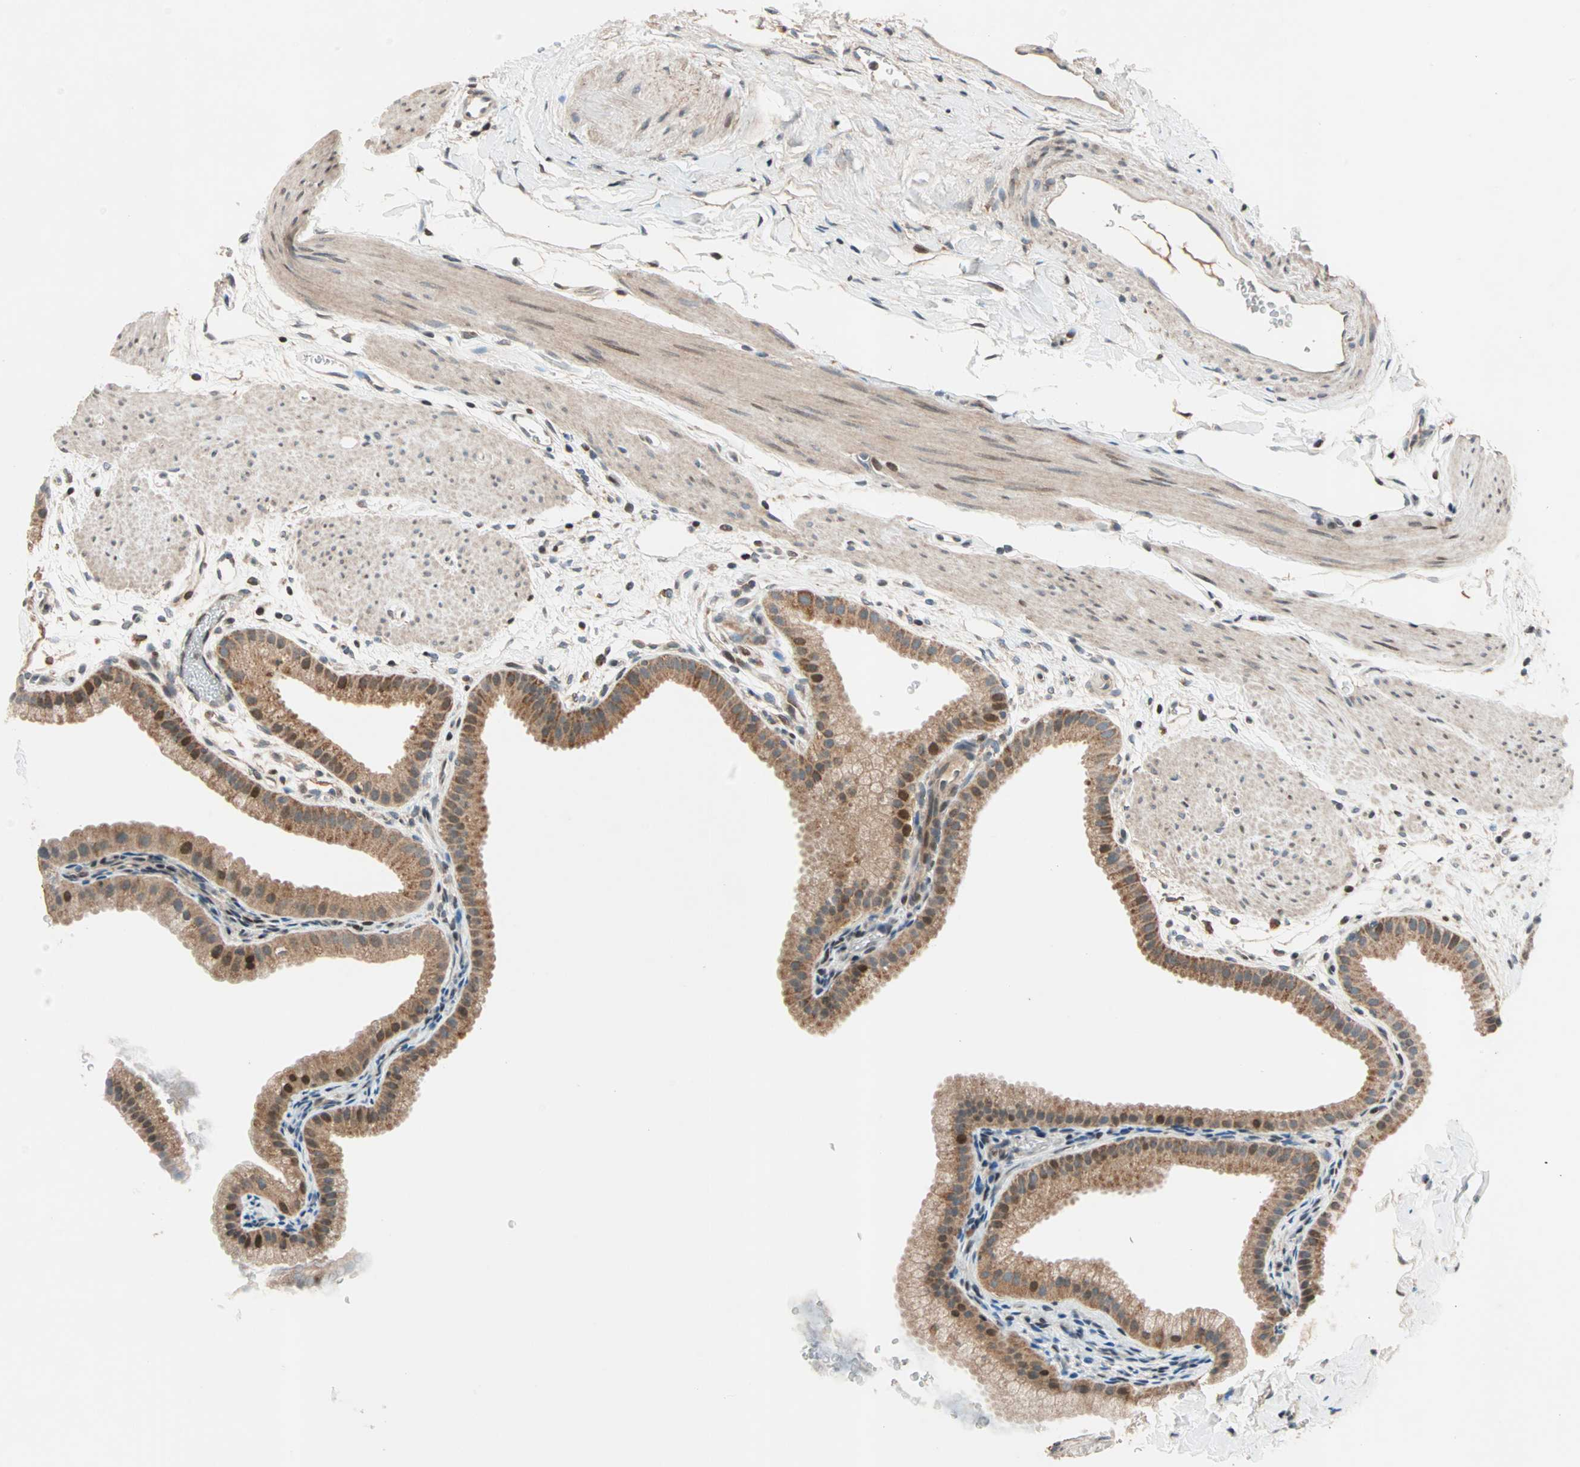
{"staining": {"intensity": "moderate", "quantity": ">75%", "location": "cytoplasmic/membranous,nuclear"}, "tissue": "gallbladder", "cell_type": "Glandular cells", "image_type": "normal", "snomed": [{"axis": "morphology", "description": "Normal tissue, NOS"}, {"axis": "topography", "description": "Gallbladder"}], "caption": "Immunohistochemical staining of normal human gallbladder shows medium levels of moderate cytoplasmic/membranous,nuclear positivity in approximately >75% of glandular cells. (DAB IHC with brightfield microscopy, high magnification).", "gene": "HECW1", "patient": {"sex": "female", "age": 64}}